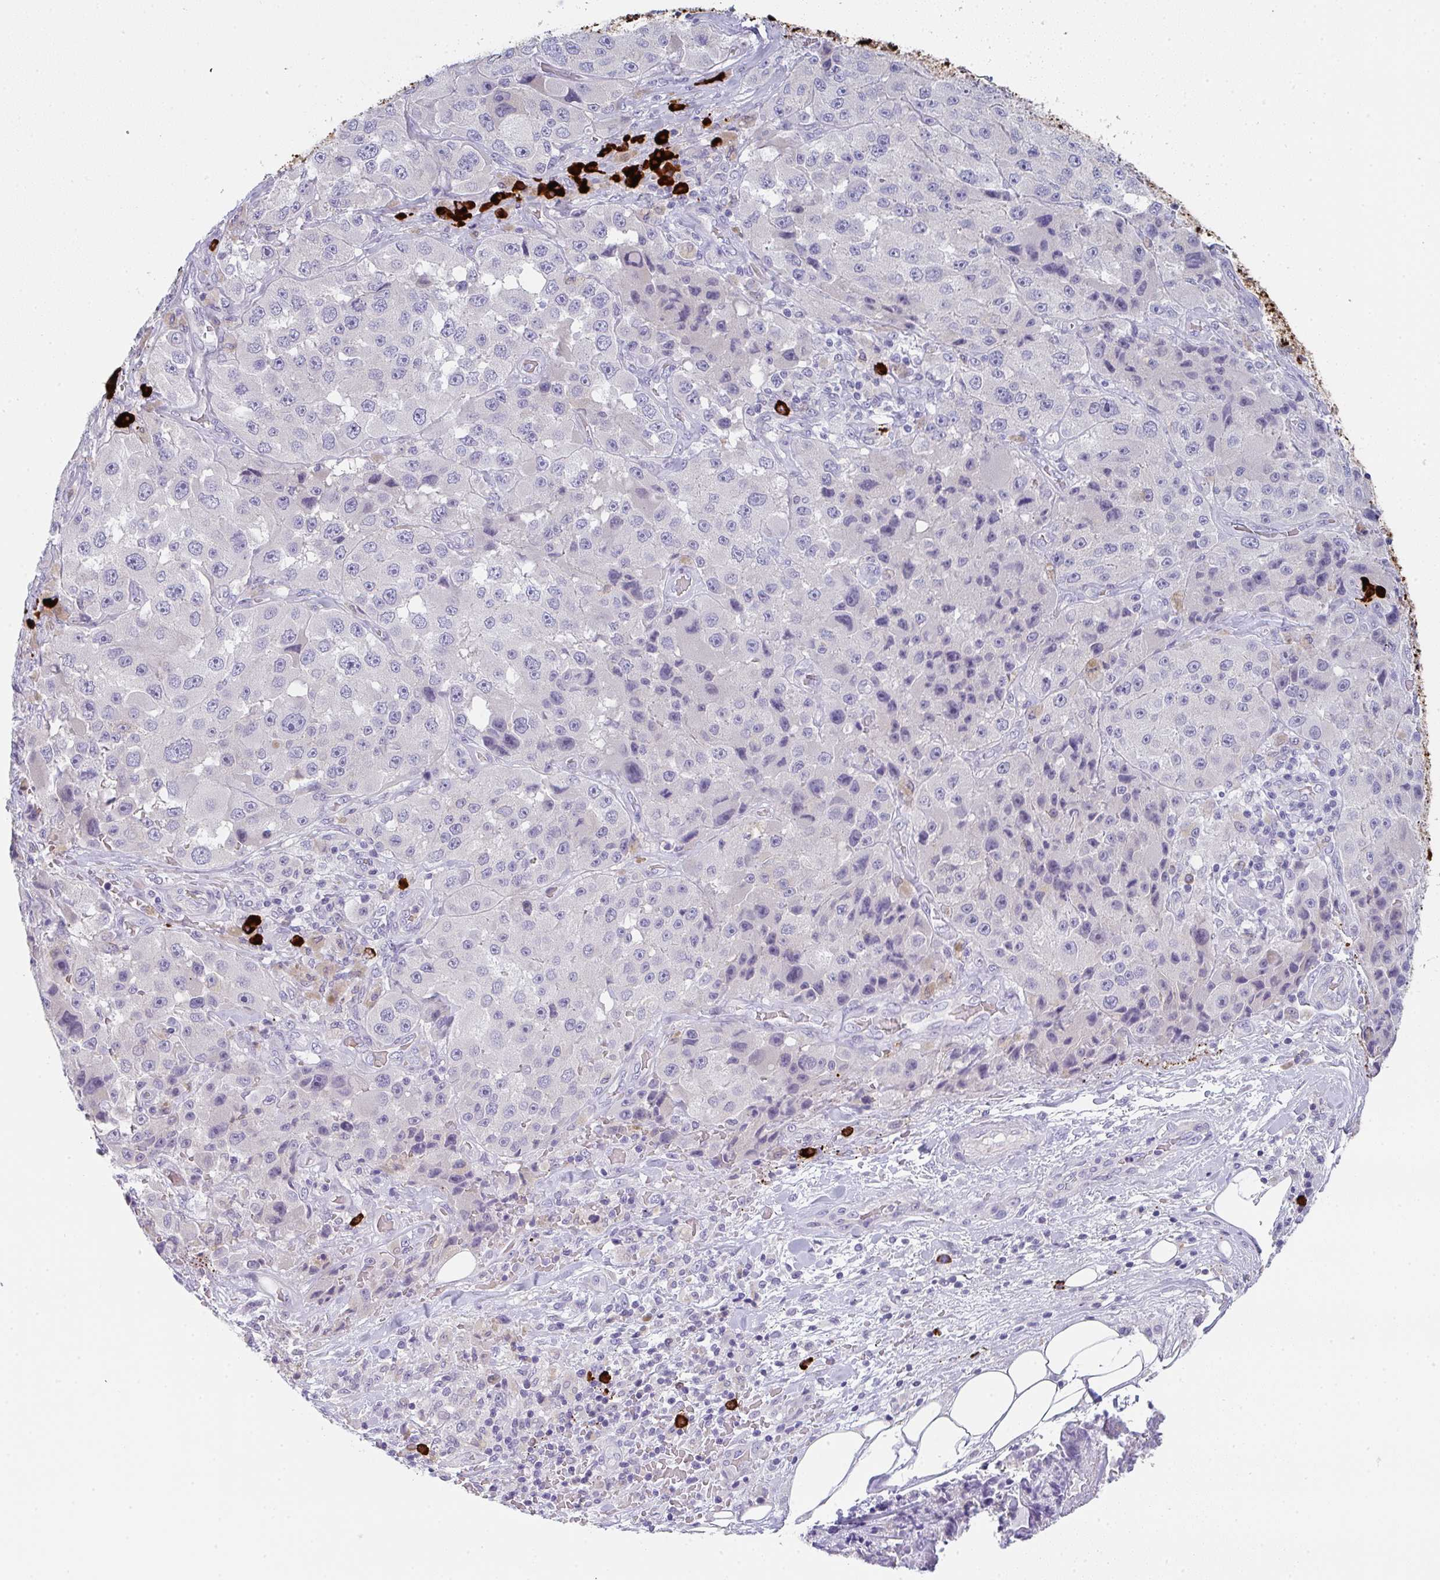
{"staining": {"intensity": "negative", "quantity": "none", "location": "none"}, "tissue": "melanoma", "cell_type": "Tumor cells", "image_type": "cancer", "snomed": [{"axis": "morphology", "description": "Malignant melanoma, Metastatic site"}, {"axis": "topography", "description": "Lymph node"}], "caption": "Protein analysis of malignant melanoma (metastatic site) reveals no significant staining in tumor cells.", "gene": "CACNA1S", "patient": {"sex": "male", "age": 62}}